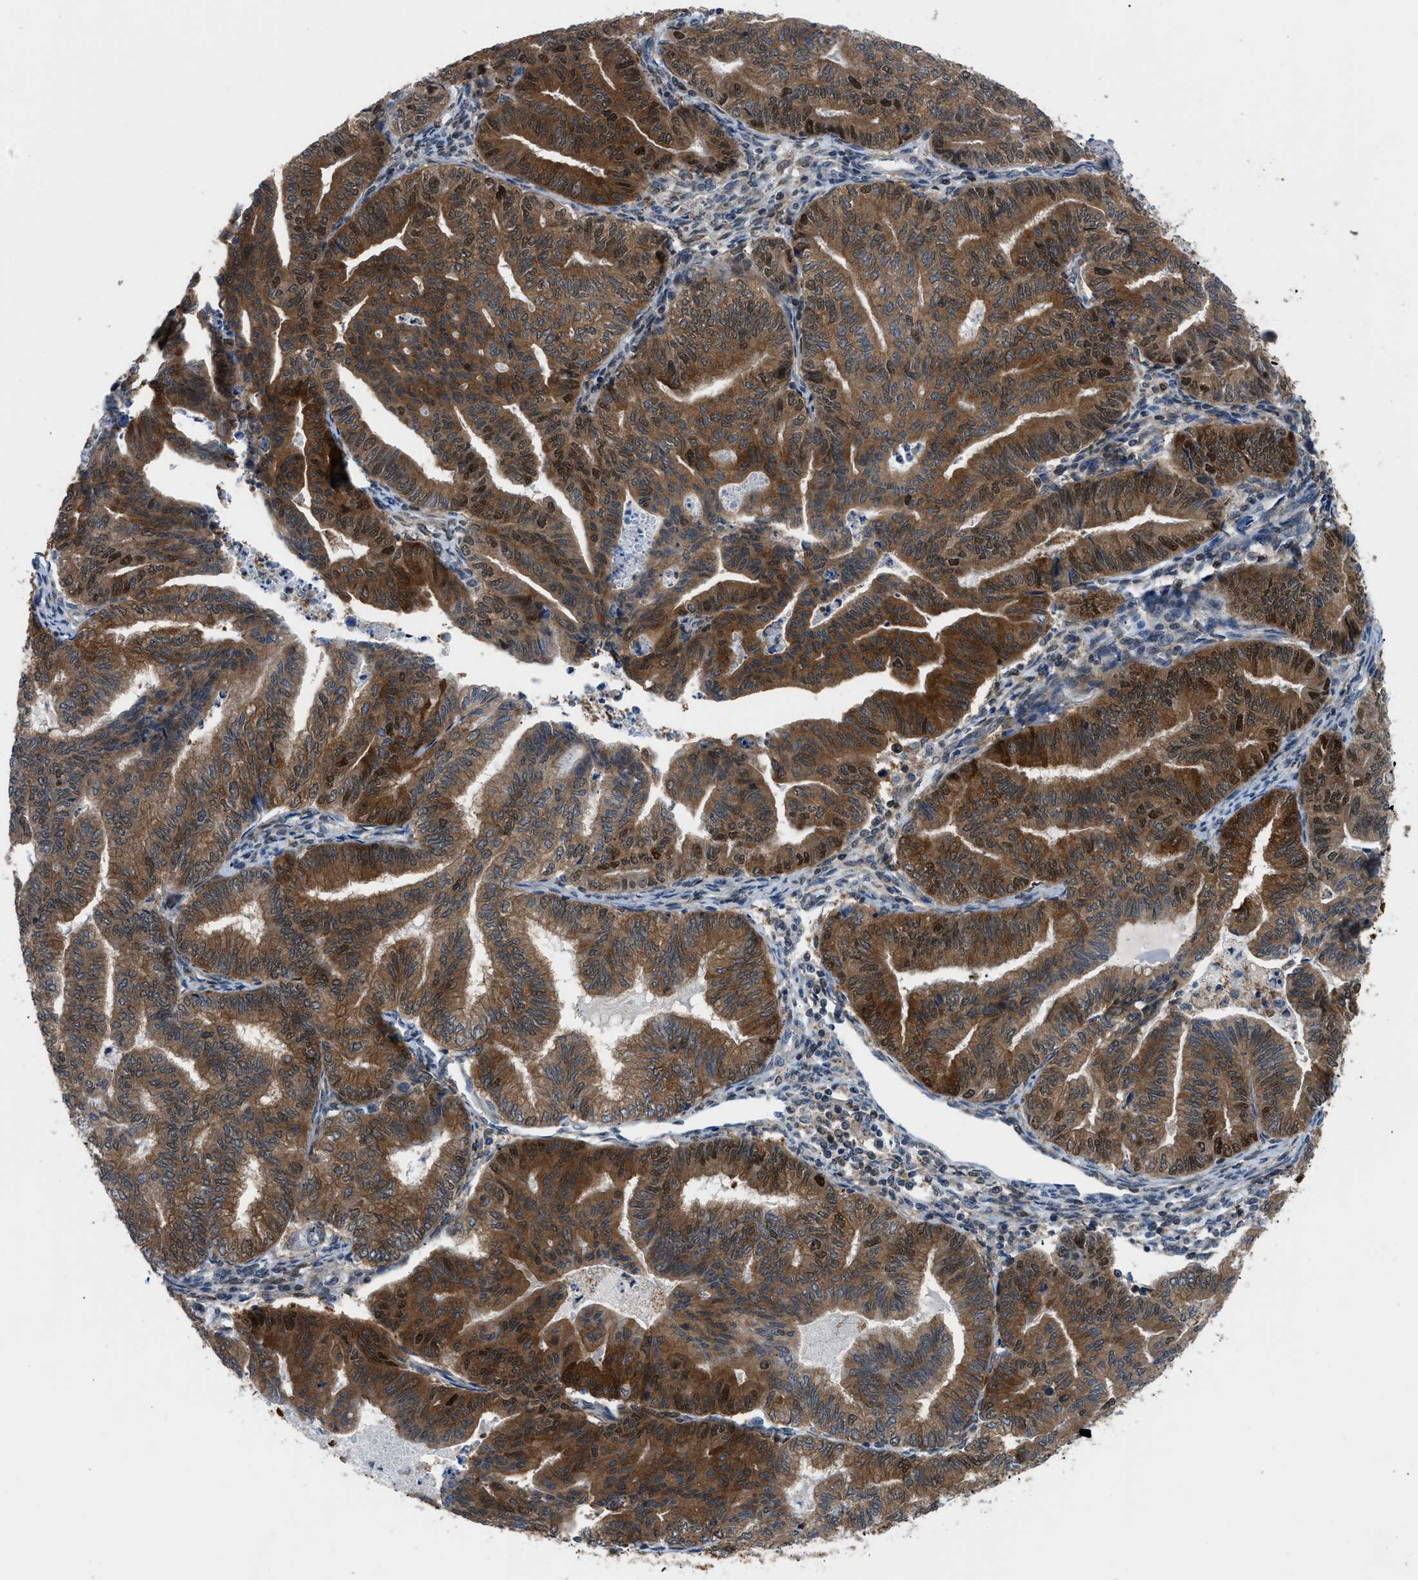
{"staining": {"intensity": "strong", "quantity": ">75%", "location": "cytoplasmic/membranous,nuclear"}, "tissue": "endometrial cancer", "cell_type": "Tumor cells", "image_type": "cancer", "snomed": [{"axis": "morphology", "description": "Adenocarcinoma, NOS"}, {"axis": "topography", "description": "Endometrium"}], "caption": "Approximately >75% of tumor cells in human endometrial cancer demonstrate strong cytoplasmic/membranous and nuclear protein positivity as visualized by brown immunohistochemical staining.", "gene": "TMEM45B", "patient": {"sex": "female", "age": 79}}